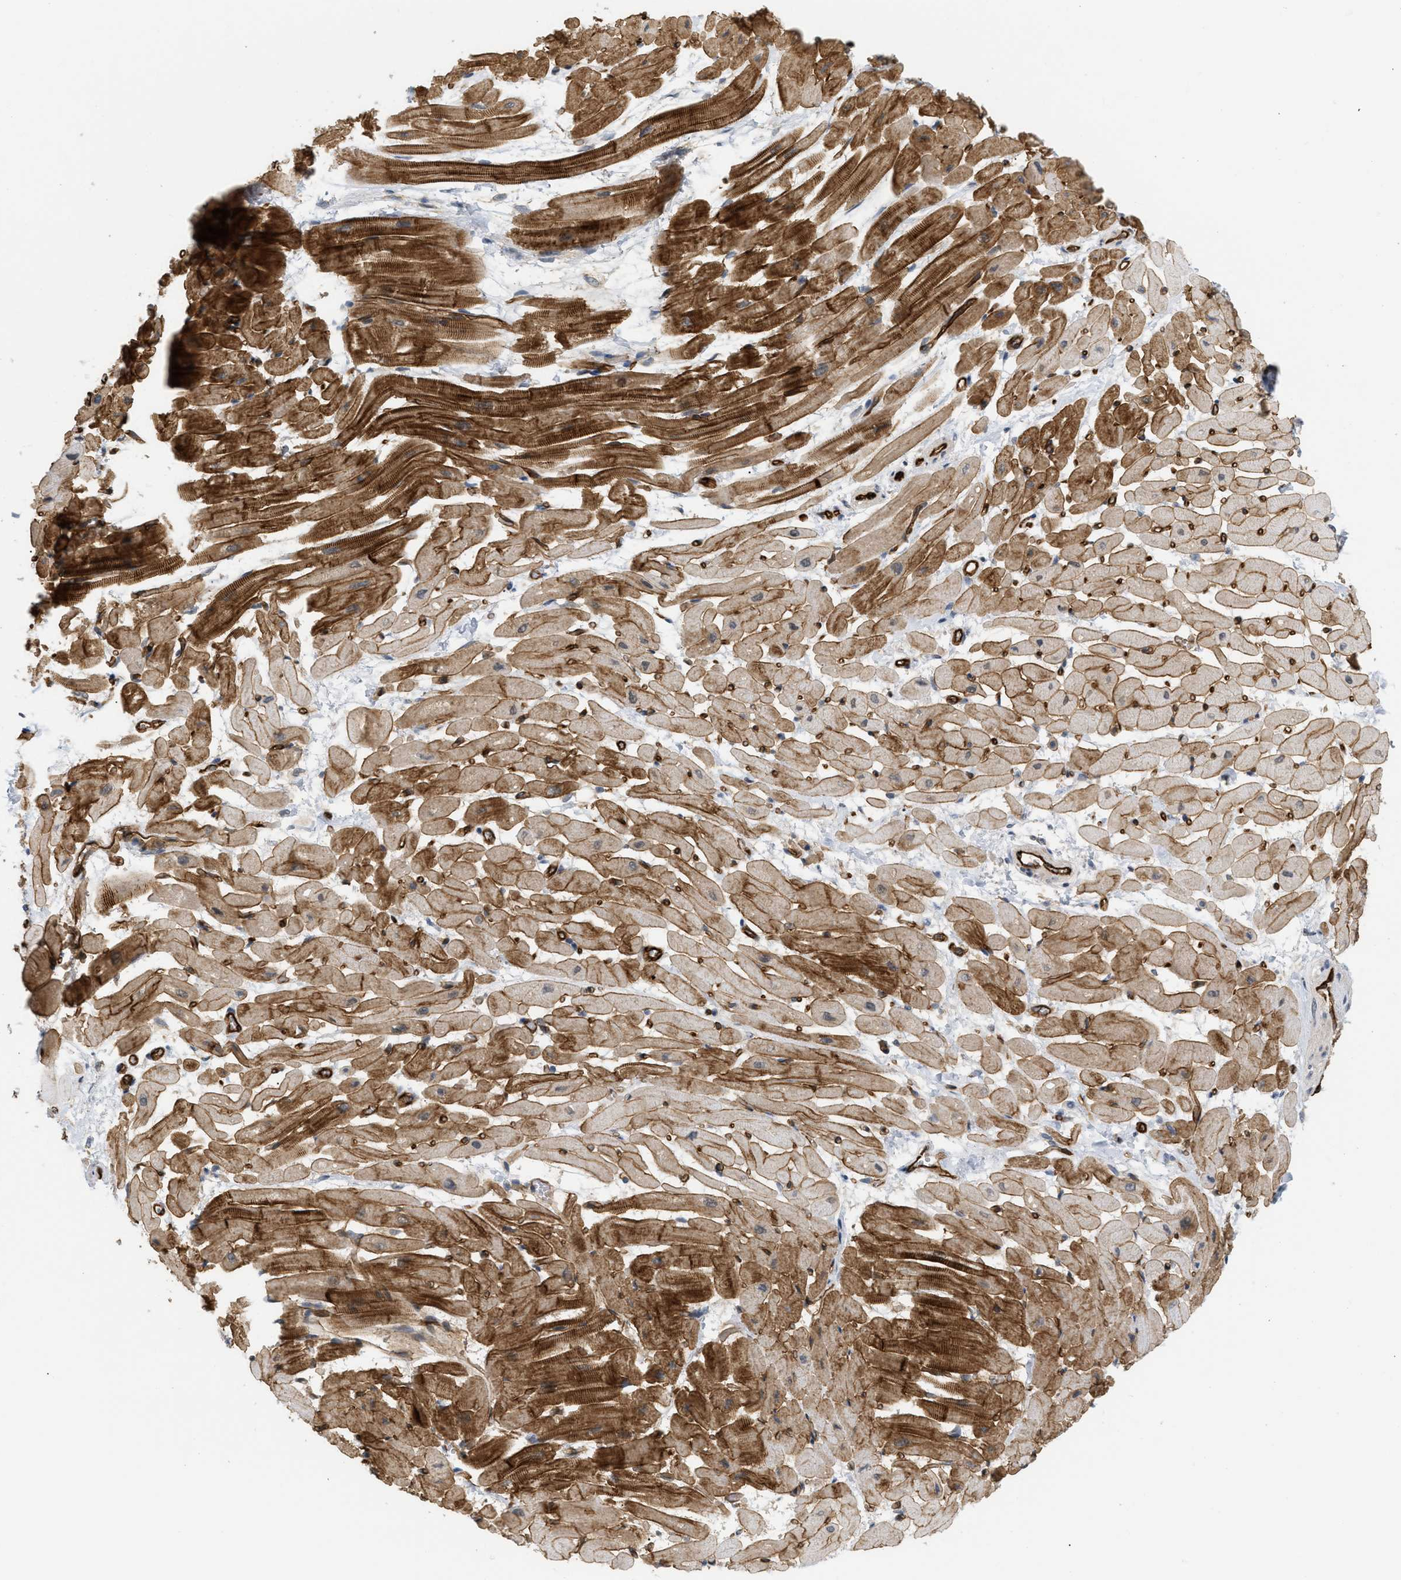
{"staining": {"intensity": "strong", "quantity": "25%-75%", "location": "cytoplasmic/membranous"}, "tissue": "heart muscle", "cell_type": "Cardiomyocytes", "image_type": "normal", "snomed": [{"axis": "morphology", "description": "Normal tissue, NOS"}, {"axis": "topography", "description": "Heart"}], "caption": "Brown immunohistochemical staining in unremarkable heart muscle shows strong cytoplasmic/membranous expression in approximately 25%-75% of cardiomyocytes. The protein of interest is shown in brown color, while the nuclei are stained blue.", "gene": "PALMD", "patient": {"sex": "male", "age": 45}}